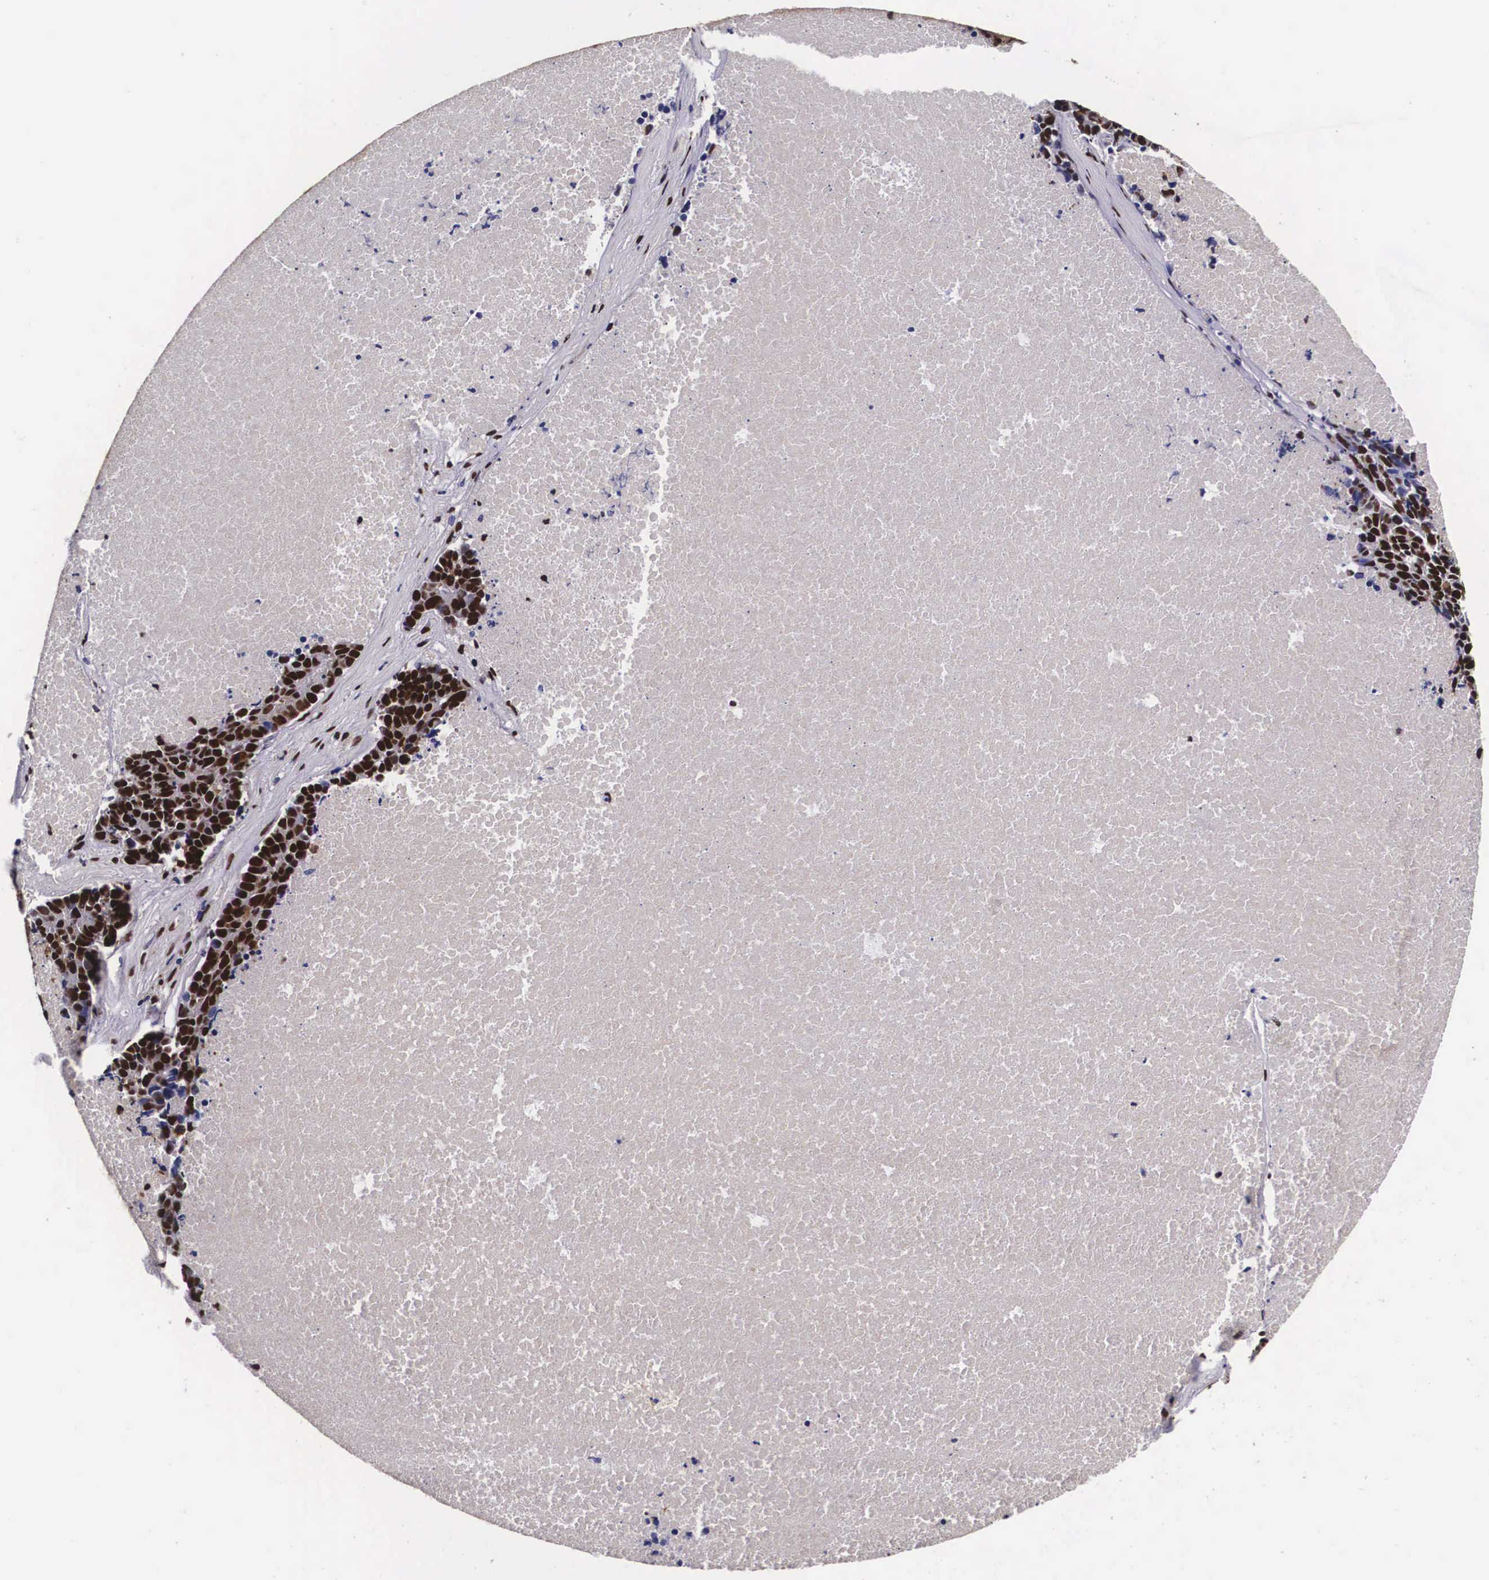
{"staining": {"intensity": "strong", "quantity": ">75%", "location": "nuclear"}, "tissue": "lung cancer", "cell_type": "Tumor cells", "image_type": "cancer", "snomed": [{"axis": "morphology", "description": "Neoplasm, malignant, NOS"}, {"axis": "topography", "description": "Lung"}], "caption": "High-magnification brightfield microscopy of lung cancer (neoplasm (malignant)) stained with DAB (brown) and counterstained with hematoxylin (blue). tumor cells exhibit strong nuclear positivity is present in about>75% of cells. The protein of interest is shown in brown color, while the nuclei are stained blue.", "gene": "PABPN1", "patient": {"sex": "female", "age": 75}}